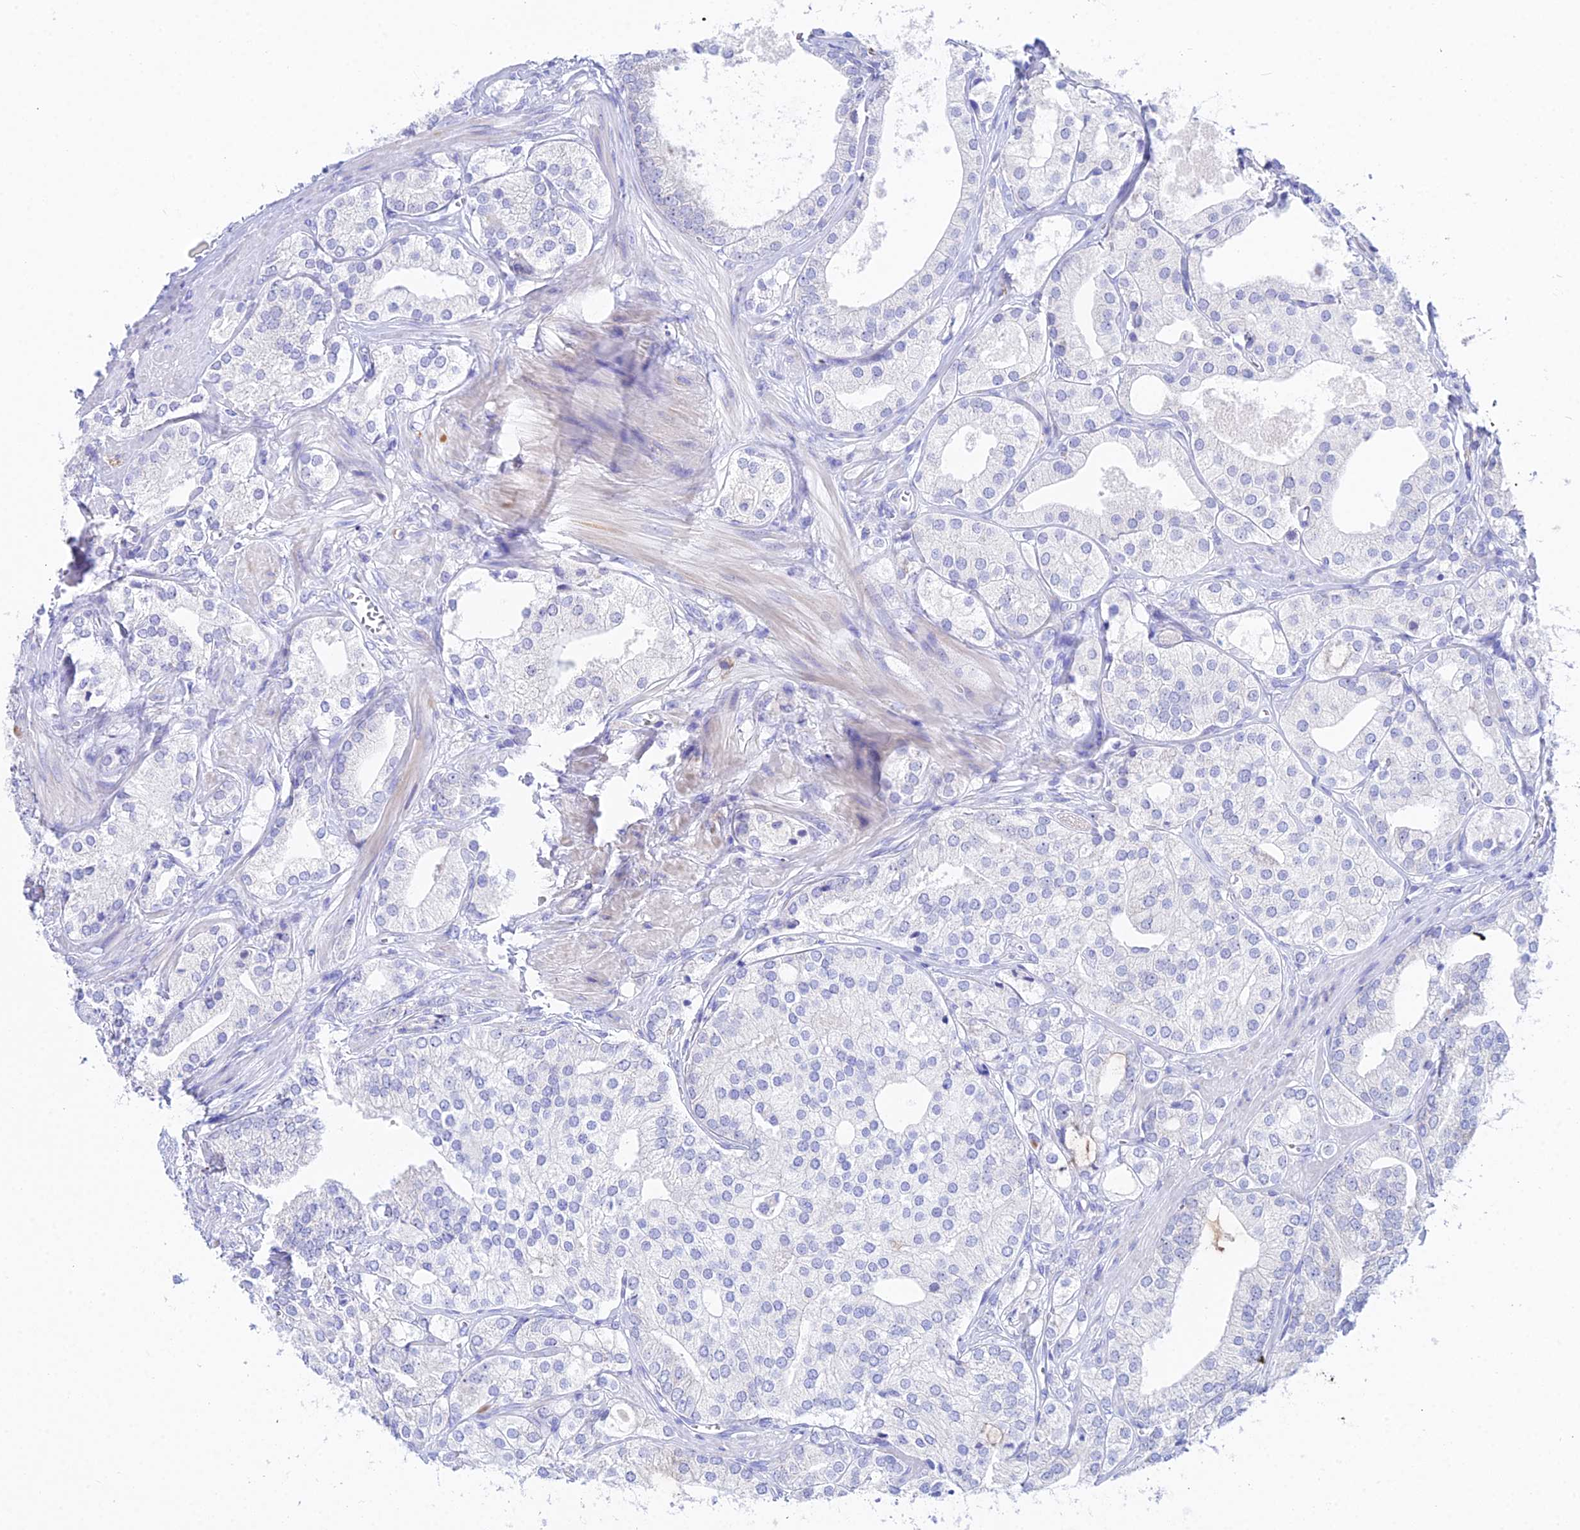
{"staining": {"intensity": "negative", "quantity": "none", "location": "none"}, "tissue": "prostate cancer", "cell_type": "Tumor cells", "image_type": "cancer", "snomed": [{"axis": "morphology", "description": "Adenocarcinoma, High grade"}, {"axis": "topography", "description": "Prostate"}], "caption": "There is no significant staining in tumor cells of prostate cancer (adenocarcinoma (high-grade)).", "gene": "CEP41", "patient": {"sex": "male", "age": 50}}